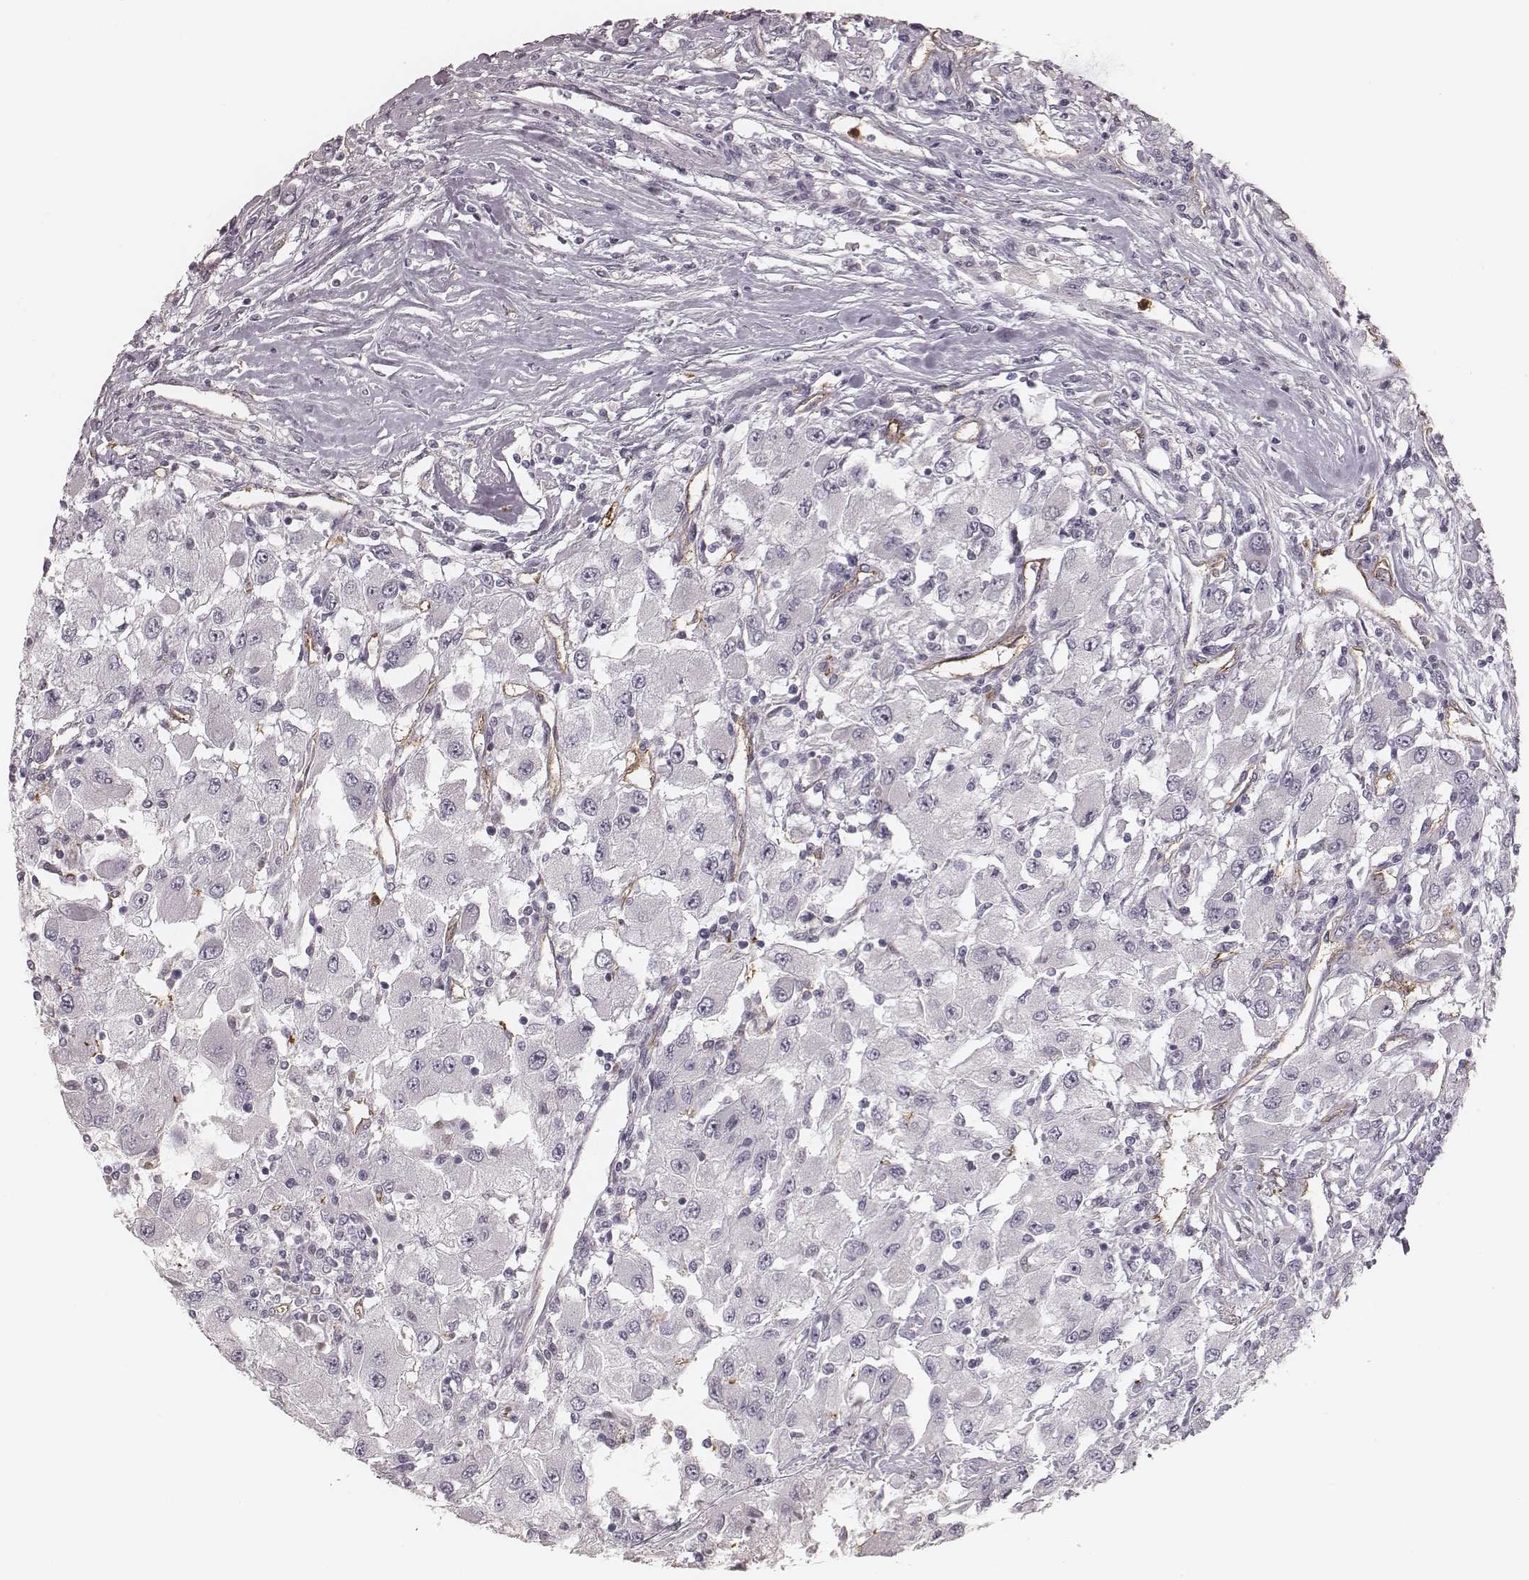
{"staining": {"intensity": "negative", "quantity": "none", "location": "none"}, "tissue": "renal cancer", "cell_type": "Tumor cells", "image_type": "cancer", "snomed": [{"axis": "morphology", "description": "Adenocarcinoma, NOS"}, {"axis": "topography", "description": "Kidney"}], "caption": "DAB (3,3'-diaminobenzidine) immunohistochemical staining of renal cancer (adenocarcinoma) shows no significant staining in tumor cells.", "gene": "KITLG", "patient": {"sex": "female", "age": 67}}